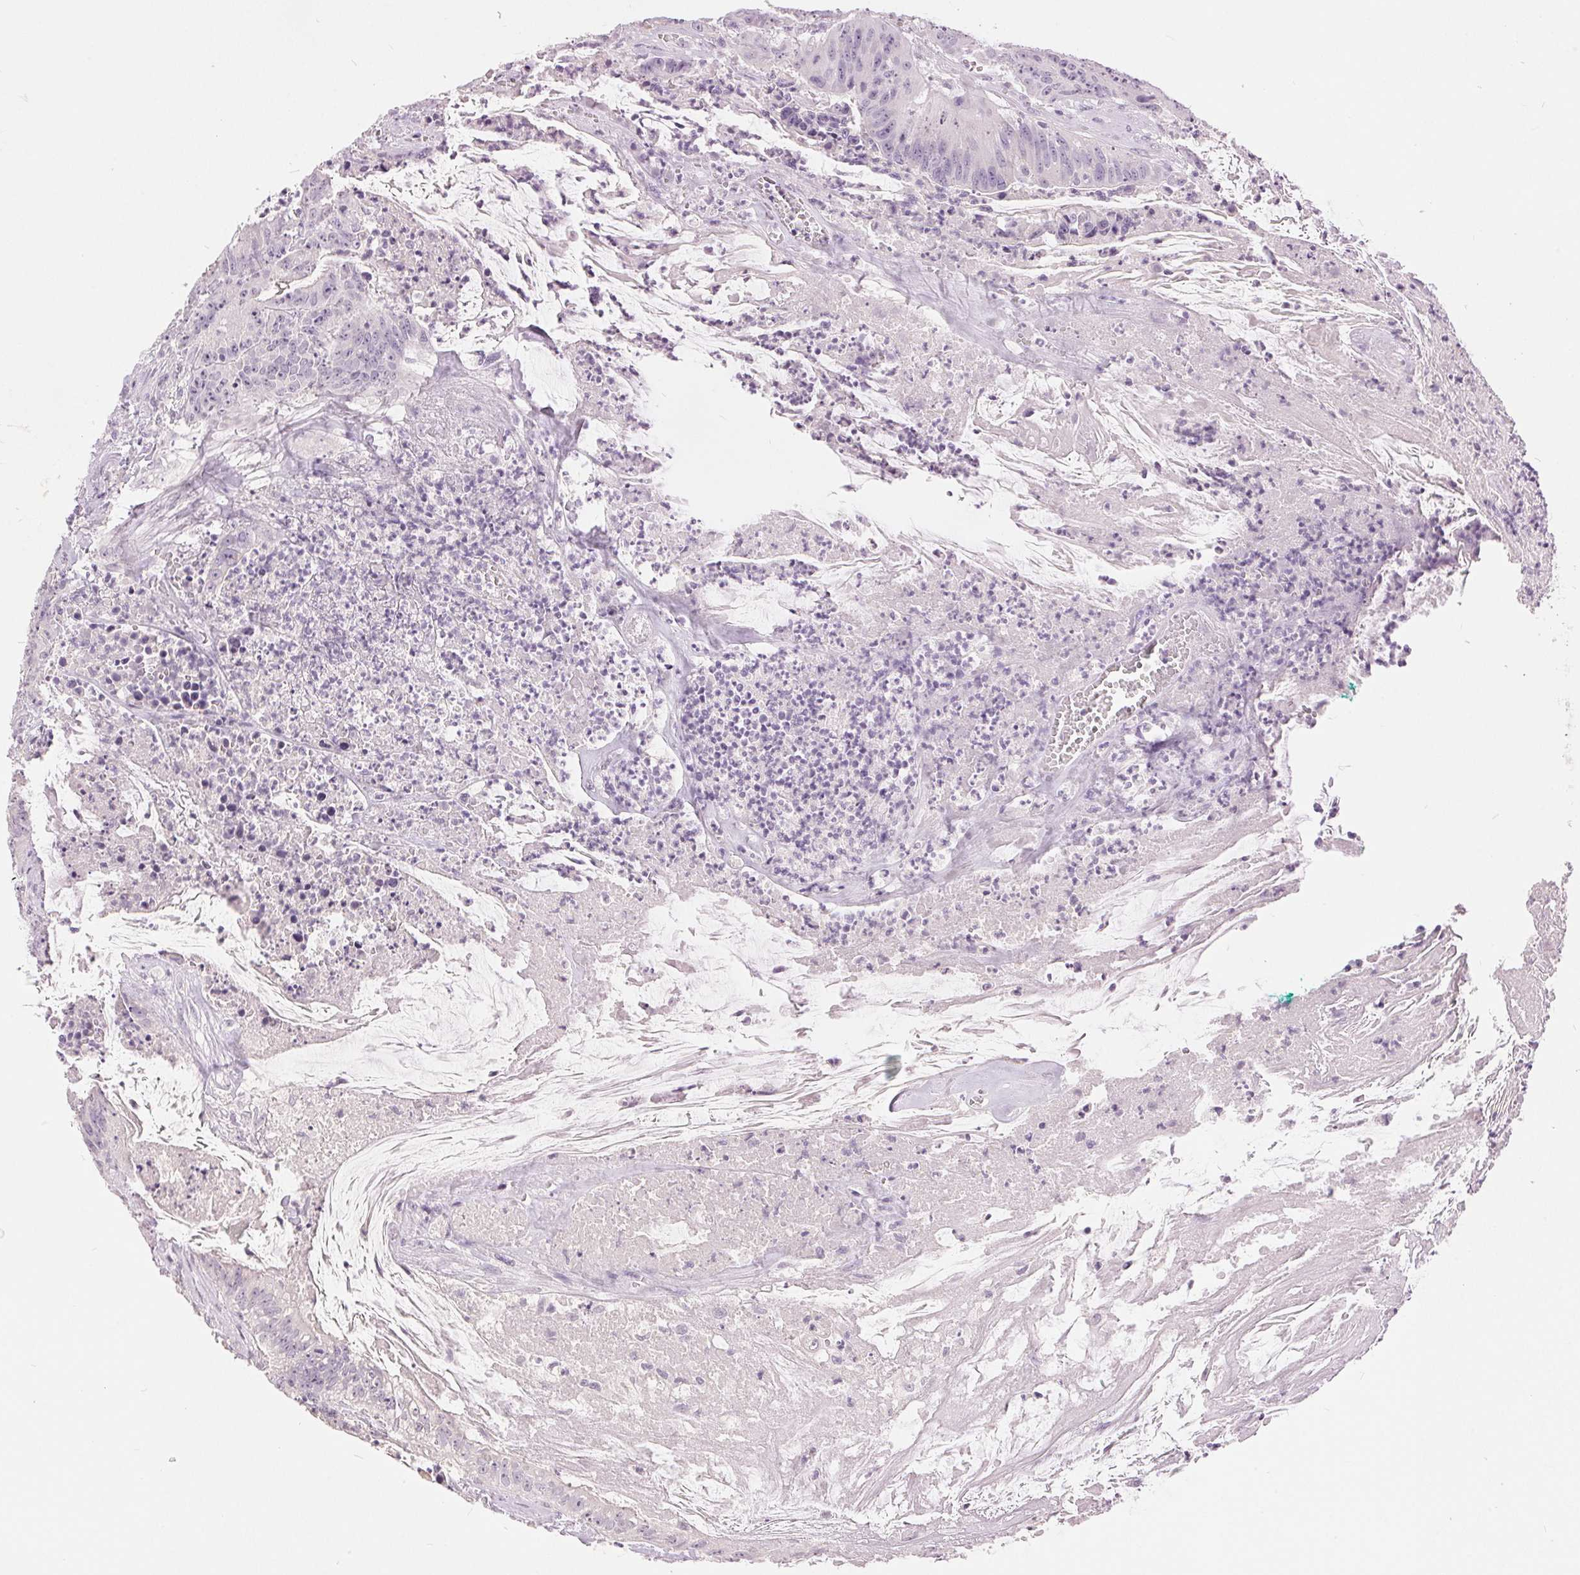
{"staining": {"intensity": "negative", "quantity": "none", "location": "none"}, "tissue": "colorectal cancer", "cell_type": "Tumor cells", "image_type": "cancer", "snomed": [{"axis": "morphology", "description": "Adenocarcinoma, NOS"}, {"axis": "topography", "description": "Colon"}], "caption": "A high-resolution photomicrograph shows immunohistochemistry (IHC) staining of colorectal cancer (adenocarcinoma), which shows no significant staining in tumor cells.", "gene": "DSG3", "patient": {"sex": "male", "age": 33}}